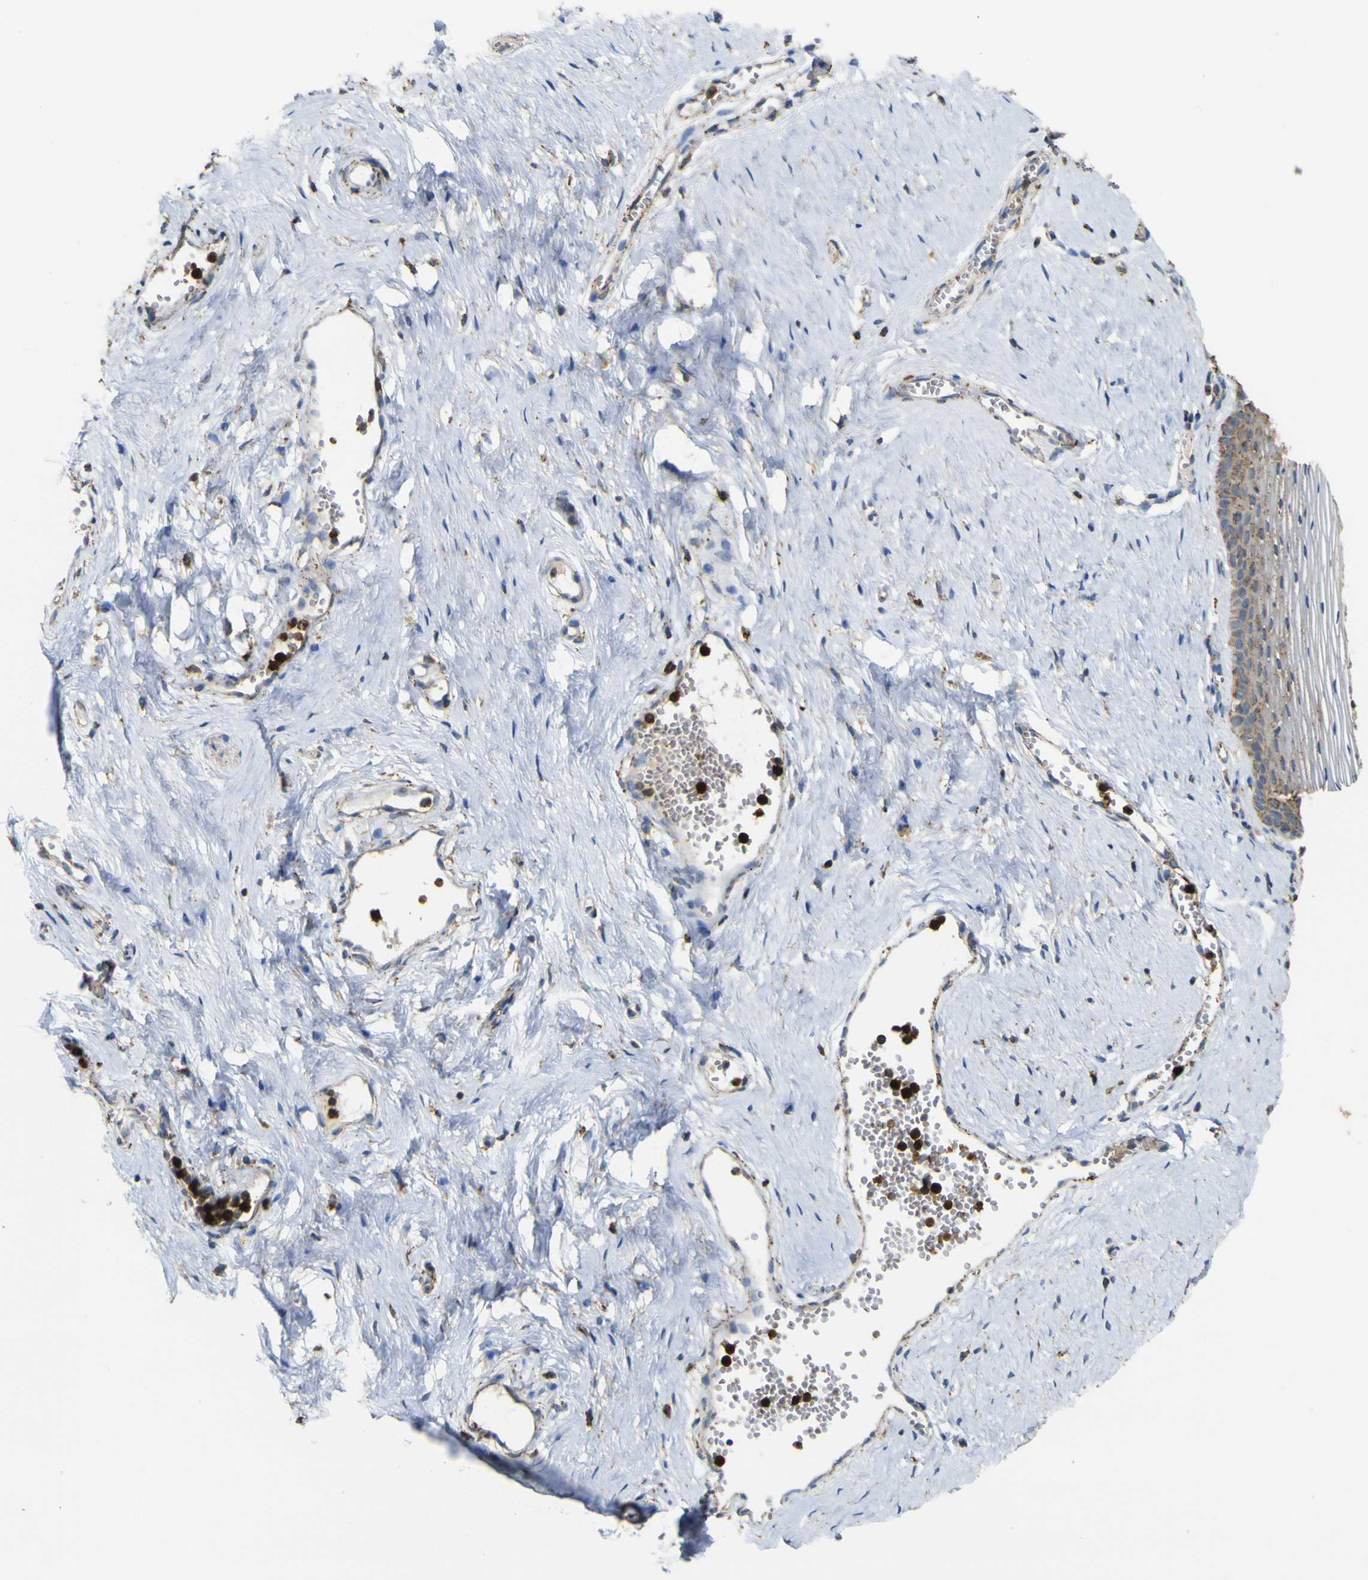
{"staining": {"intensity": "weak", "quantity": ">75%", "location": "cytoplasmic/membranous"}, "tissue": "vagina", "cell_type": "Squamous epithelial cells", "image_type": "normal", "snomed": [{"axis": "morphology", "description": "Normal tissue, NOS"}, {"axis": "topography", "description": "Vagina"}], "caption": "Immunohistochemistry of normal vagina demonstrates low levels of weak cytoplasmic/membranous expression in about >75% of squamous epithelial cells.", "gene": "ACSL3", "patient": {"sex": "female", "age": 32}}